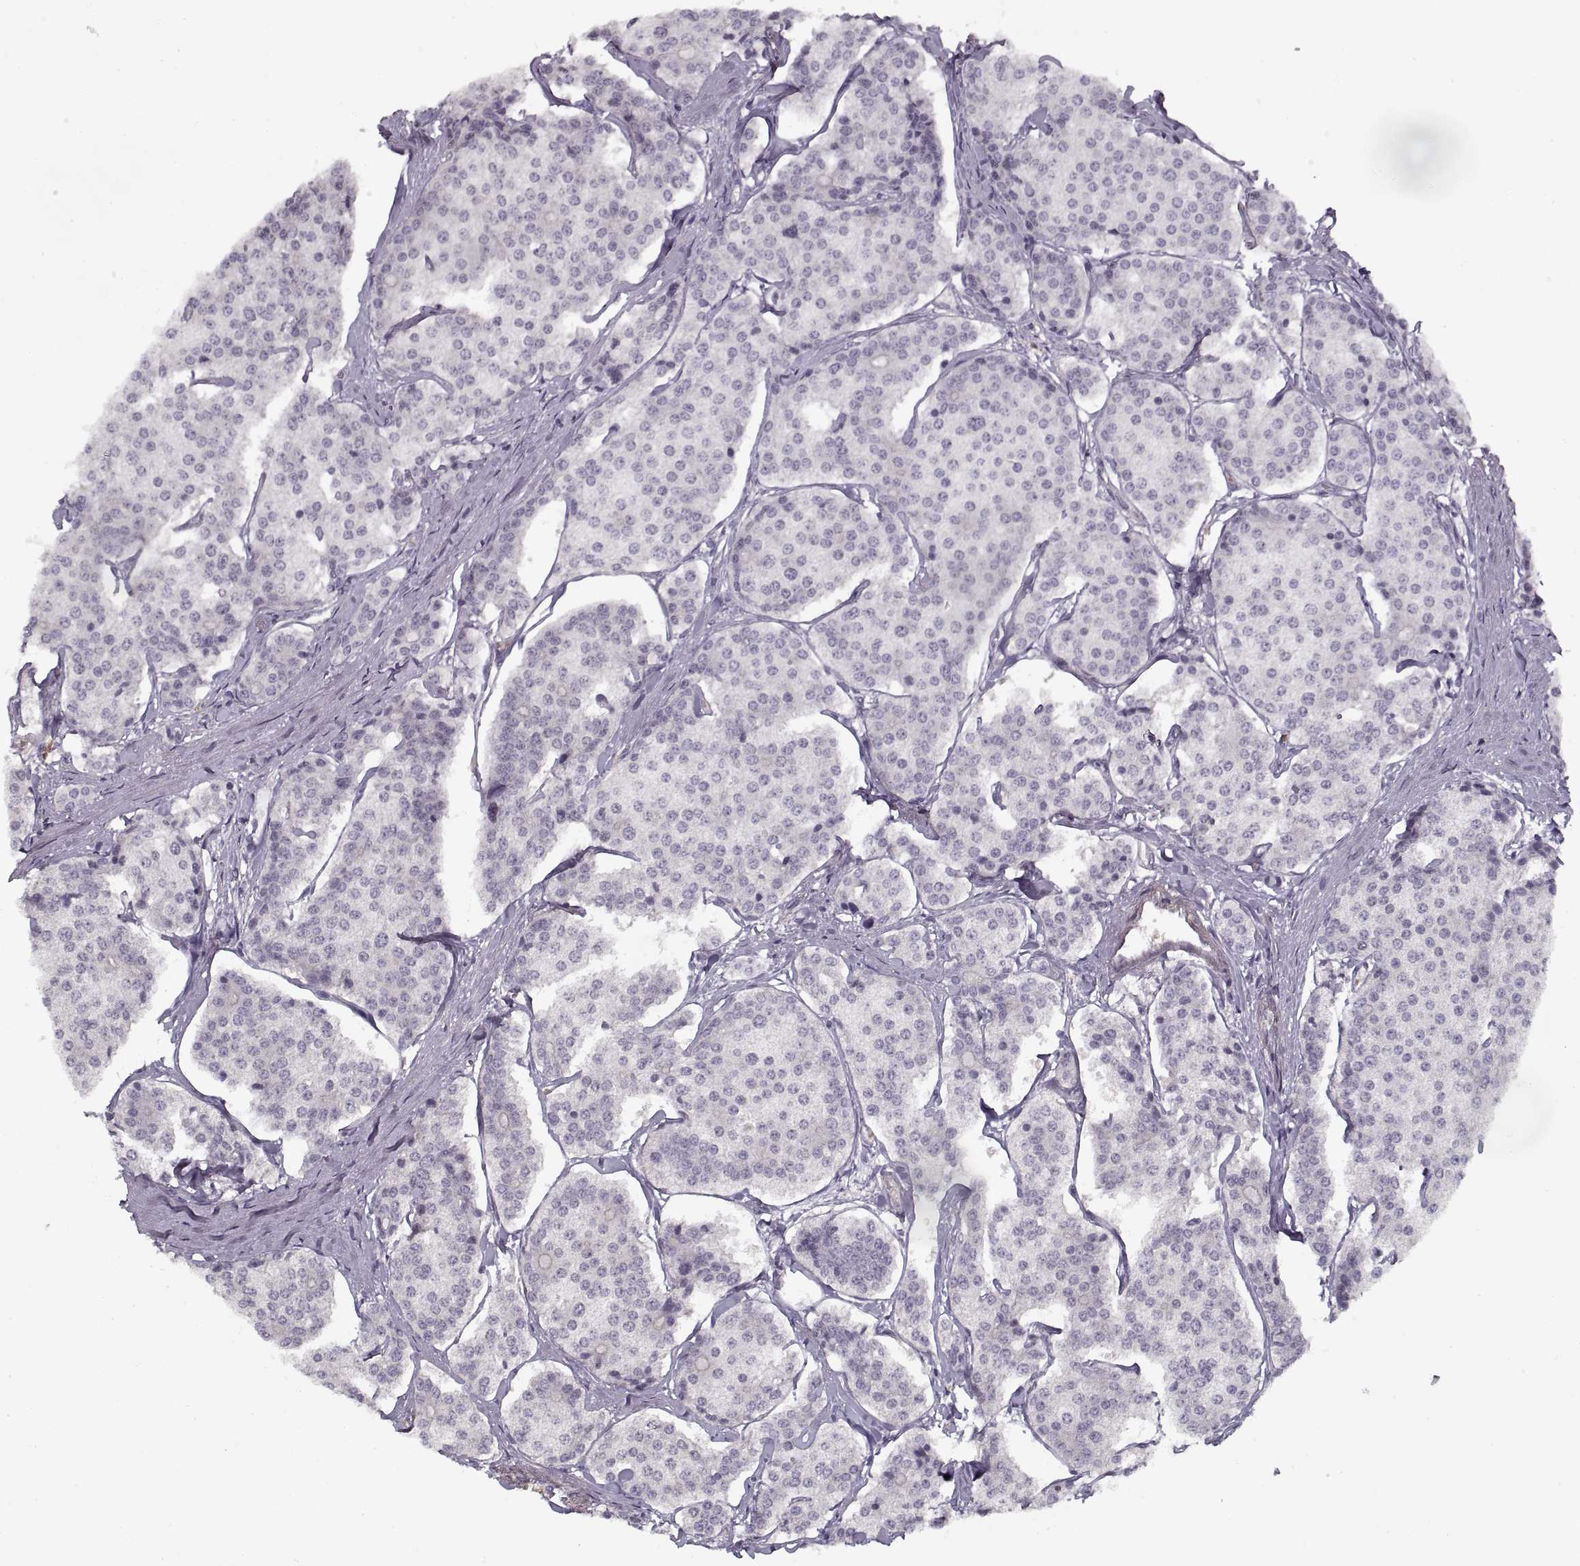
{"staining": {"intensity": "negative", "quantity": "none", "location": "none"}, "tissue": "carcinoid", "cell_type": "Tumor cells", "image_type": "cancer", "snomed": [{"axis": "morphology", "description": "Carcinoid, malignant, NOS"}, {"axis": "topography", "description": "Small intestine"}], "caption": "IHC of human carcinoid exhibits no positivity in tumor cells.", "gene": "LAMB2", "patient": {"sex": "female", "age": 65}}